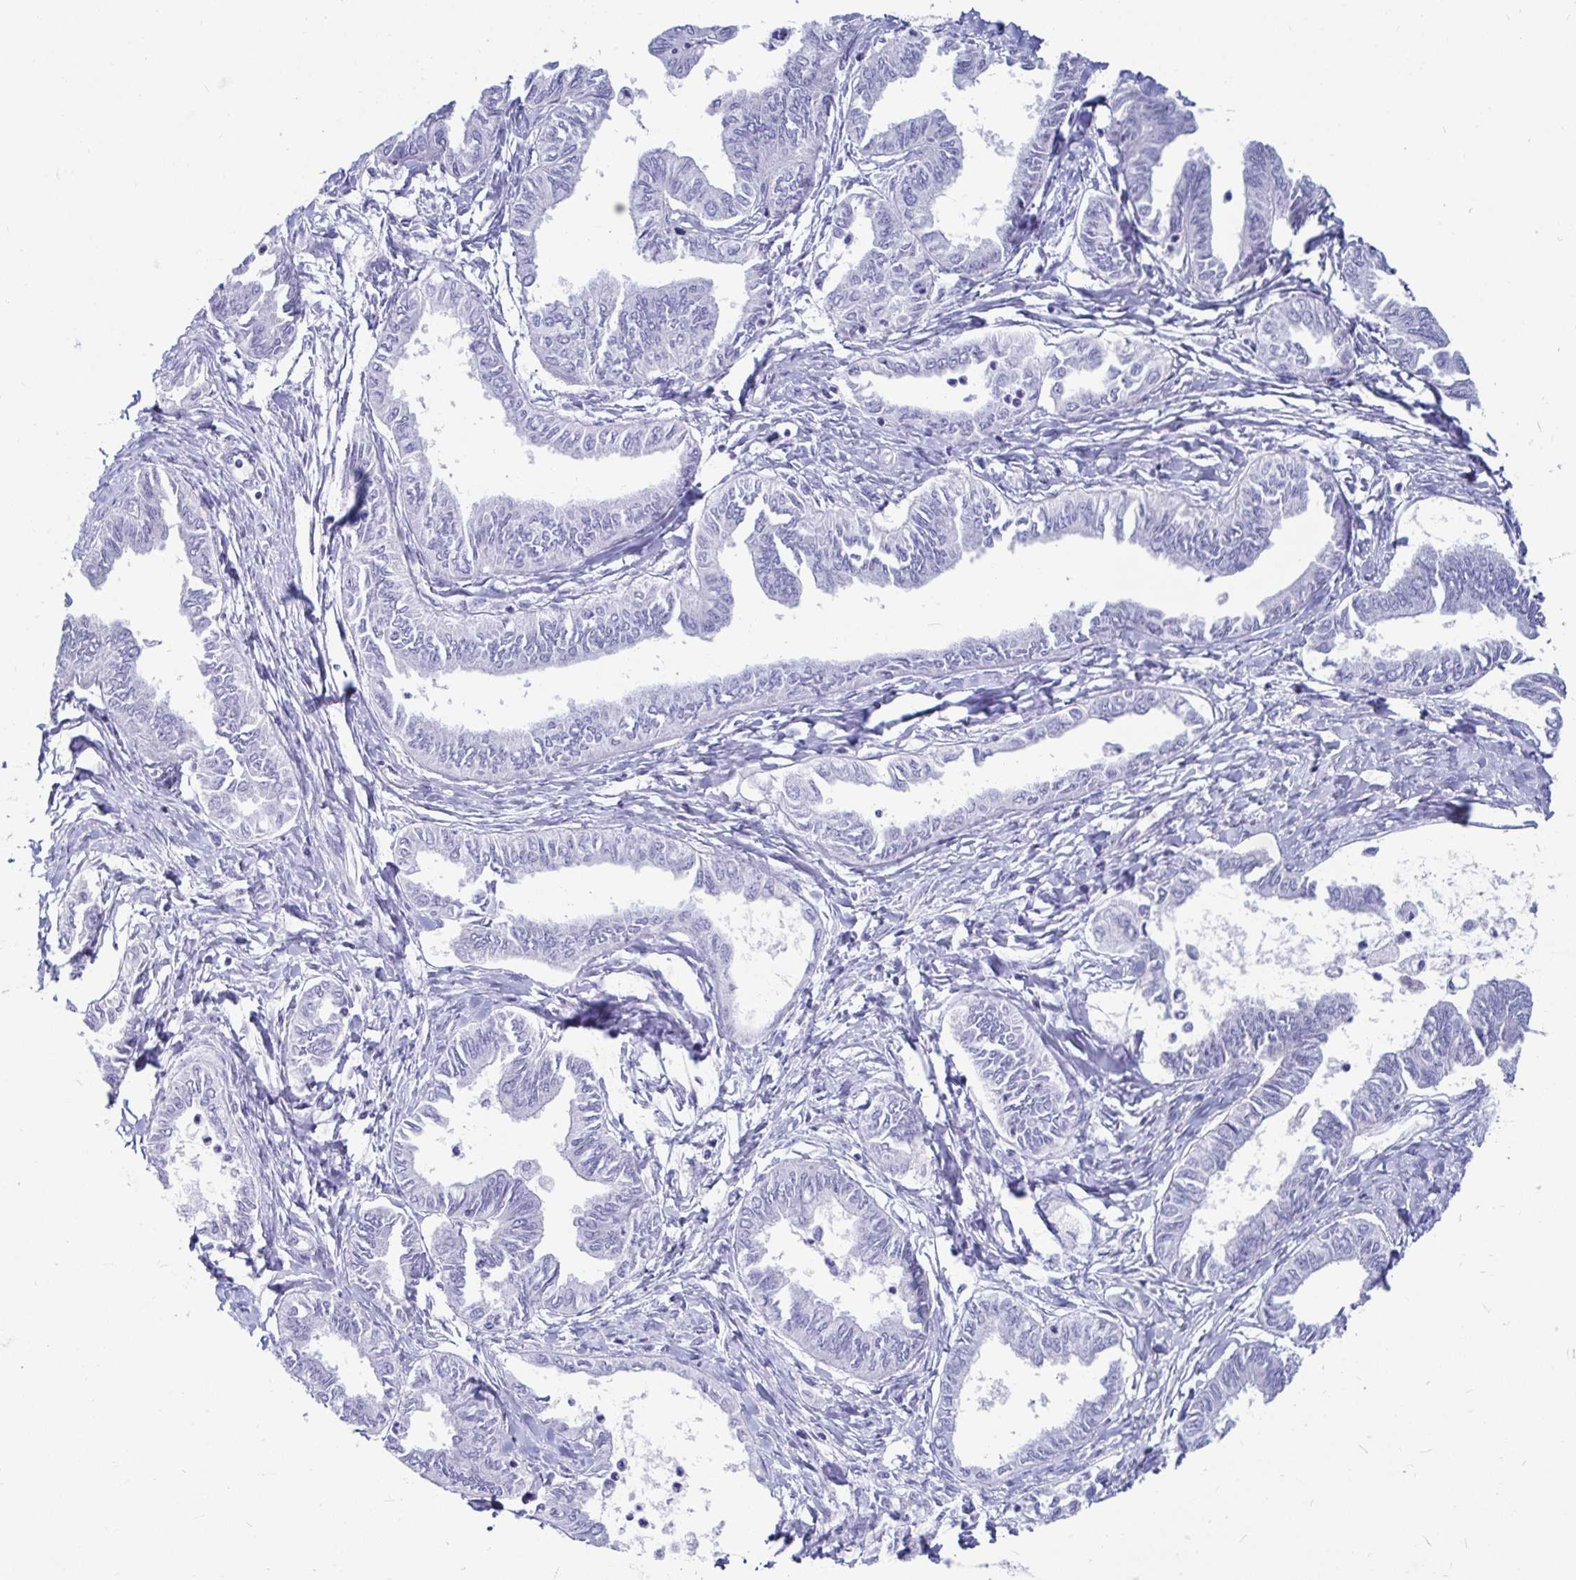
{"staining": {"intensity": "negative", "quantity": "none", "location": "none"}, "tissue": "ovarian cancer", "cell_type": "Tumor cells", "image_type": "cancer", "snomed": [{"axis": "morphology", "description": "Carcinoma, endometroid"}, {"axis": "topography", "description": "Ovary"}], "caption": "Tumor cells show no significant positivity in ovarian cancer (endometroid carcinoma).", "gene": "ZPBP2", "patient": {"sex": "female", "age": 70}}